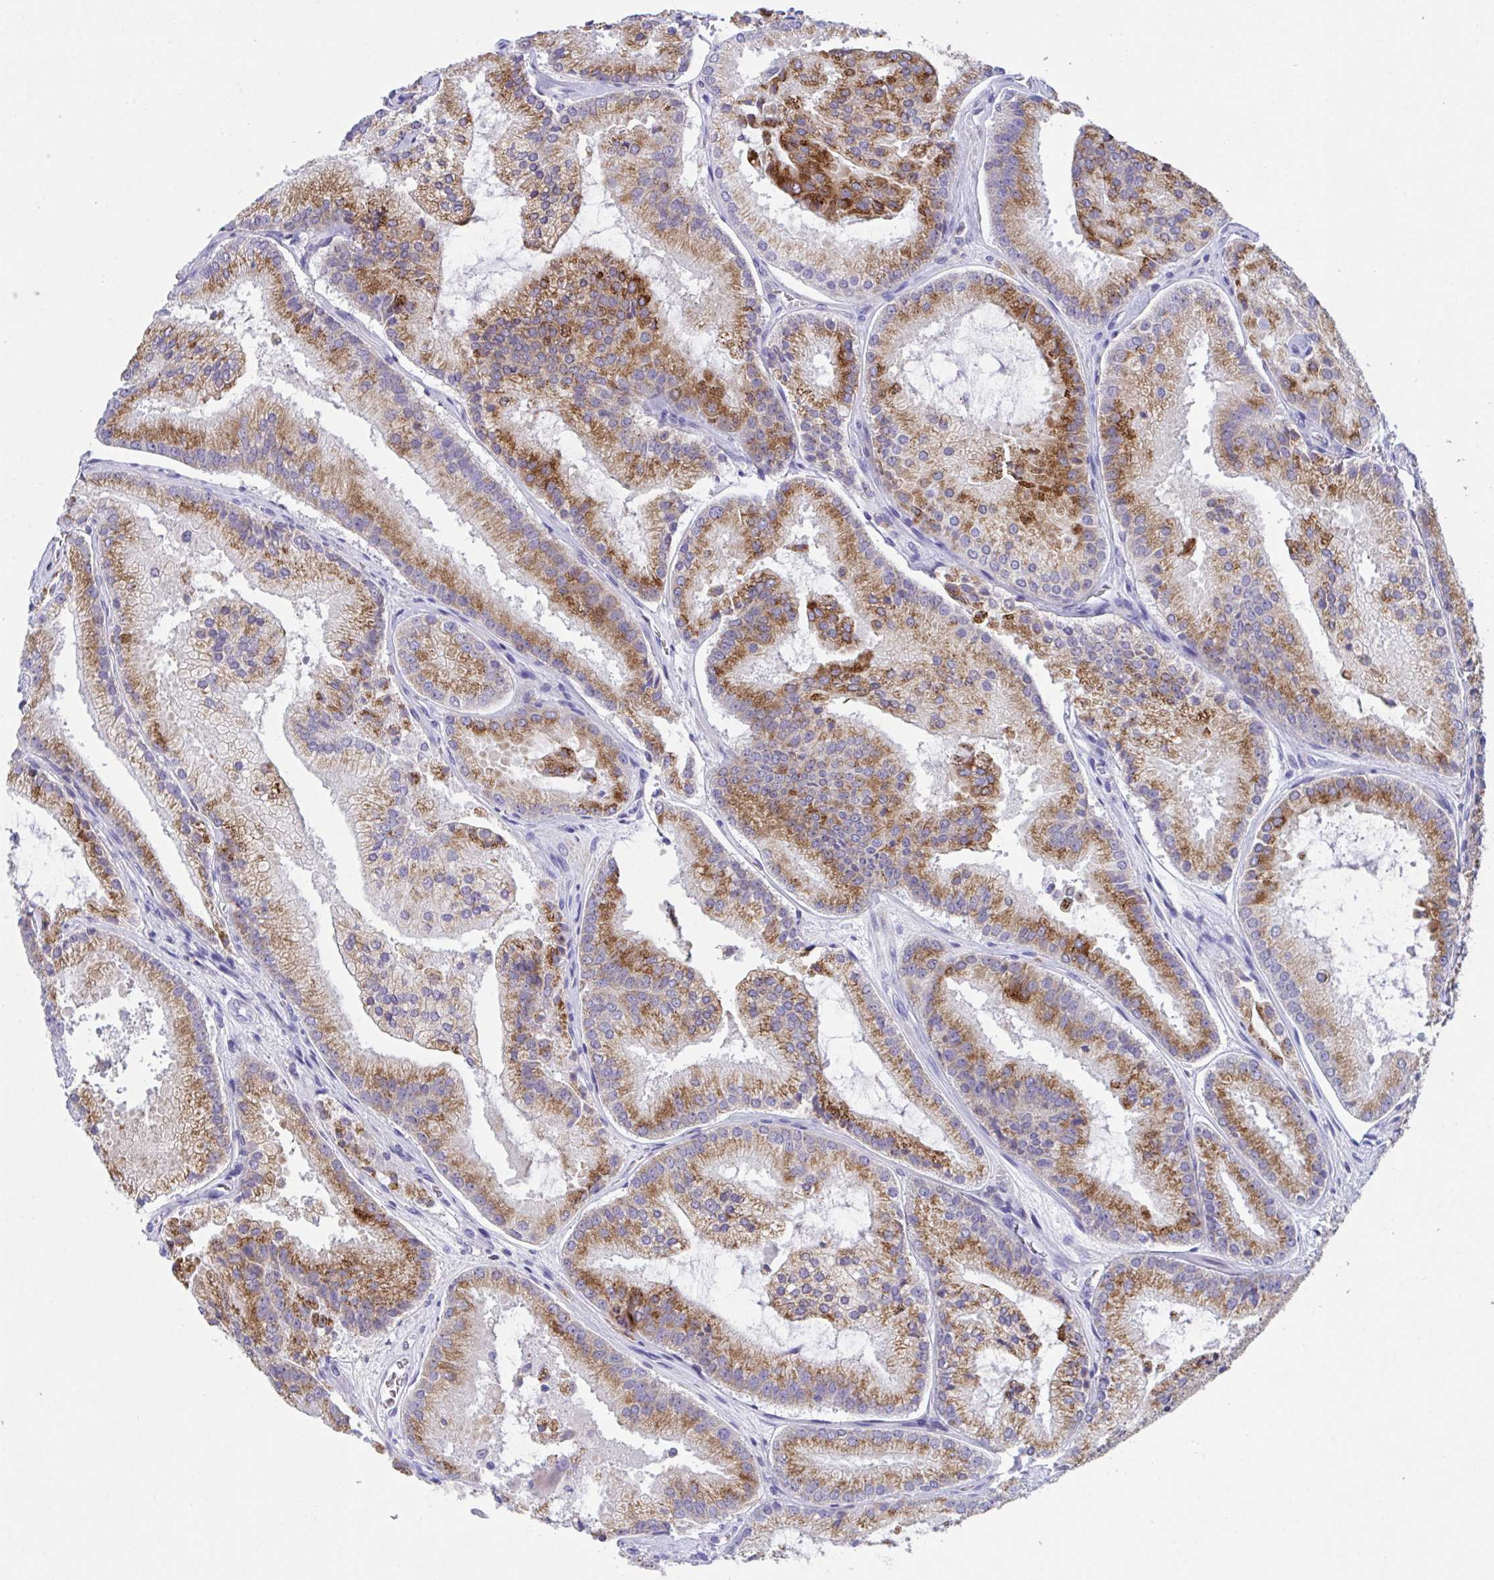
{"staining": {"intensity": "moderate", "quantity": ">75%", "location": "cytoplasmic/membranous"}, "tissue": "prostate cancer", "cell_type": "Tumor cells", "image_type": "cancer", "snomed": [{"axis": "morphology", "description": "Adenocarcinoma, High grade"}, {"axis": "topography", "description": "Prostate"}], "caption": "DAB (3,3'-diaminobenzidine) immunohistochemical staining of prostate cancer (adenocarcinoma (high-grade)) displays moderate cytoplasmic/membranous protein expression in about >75% of tumor cells.", "gene": "MIA3", "patient": {"sex": "male", "age": 73}}